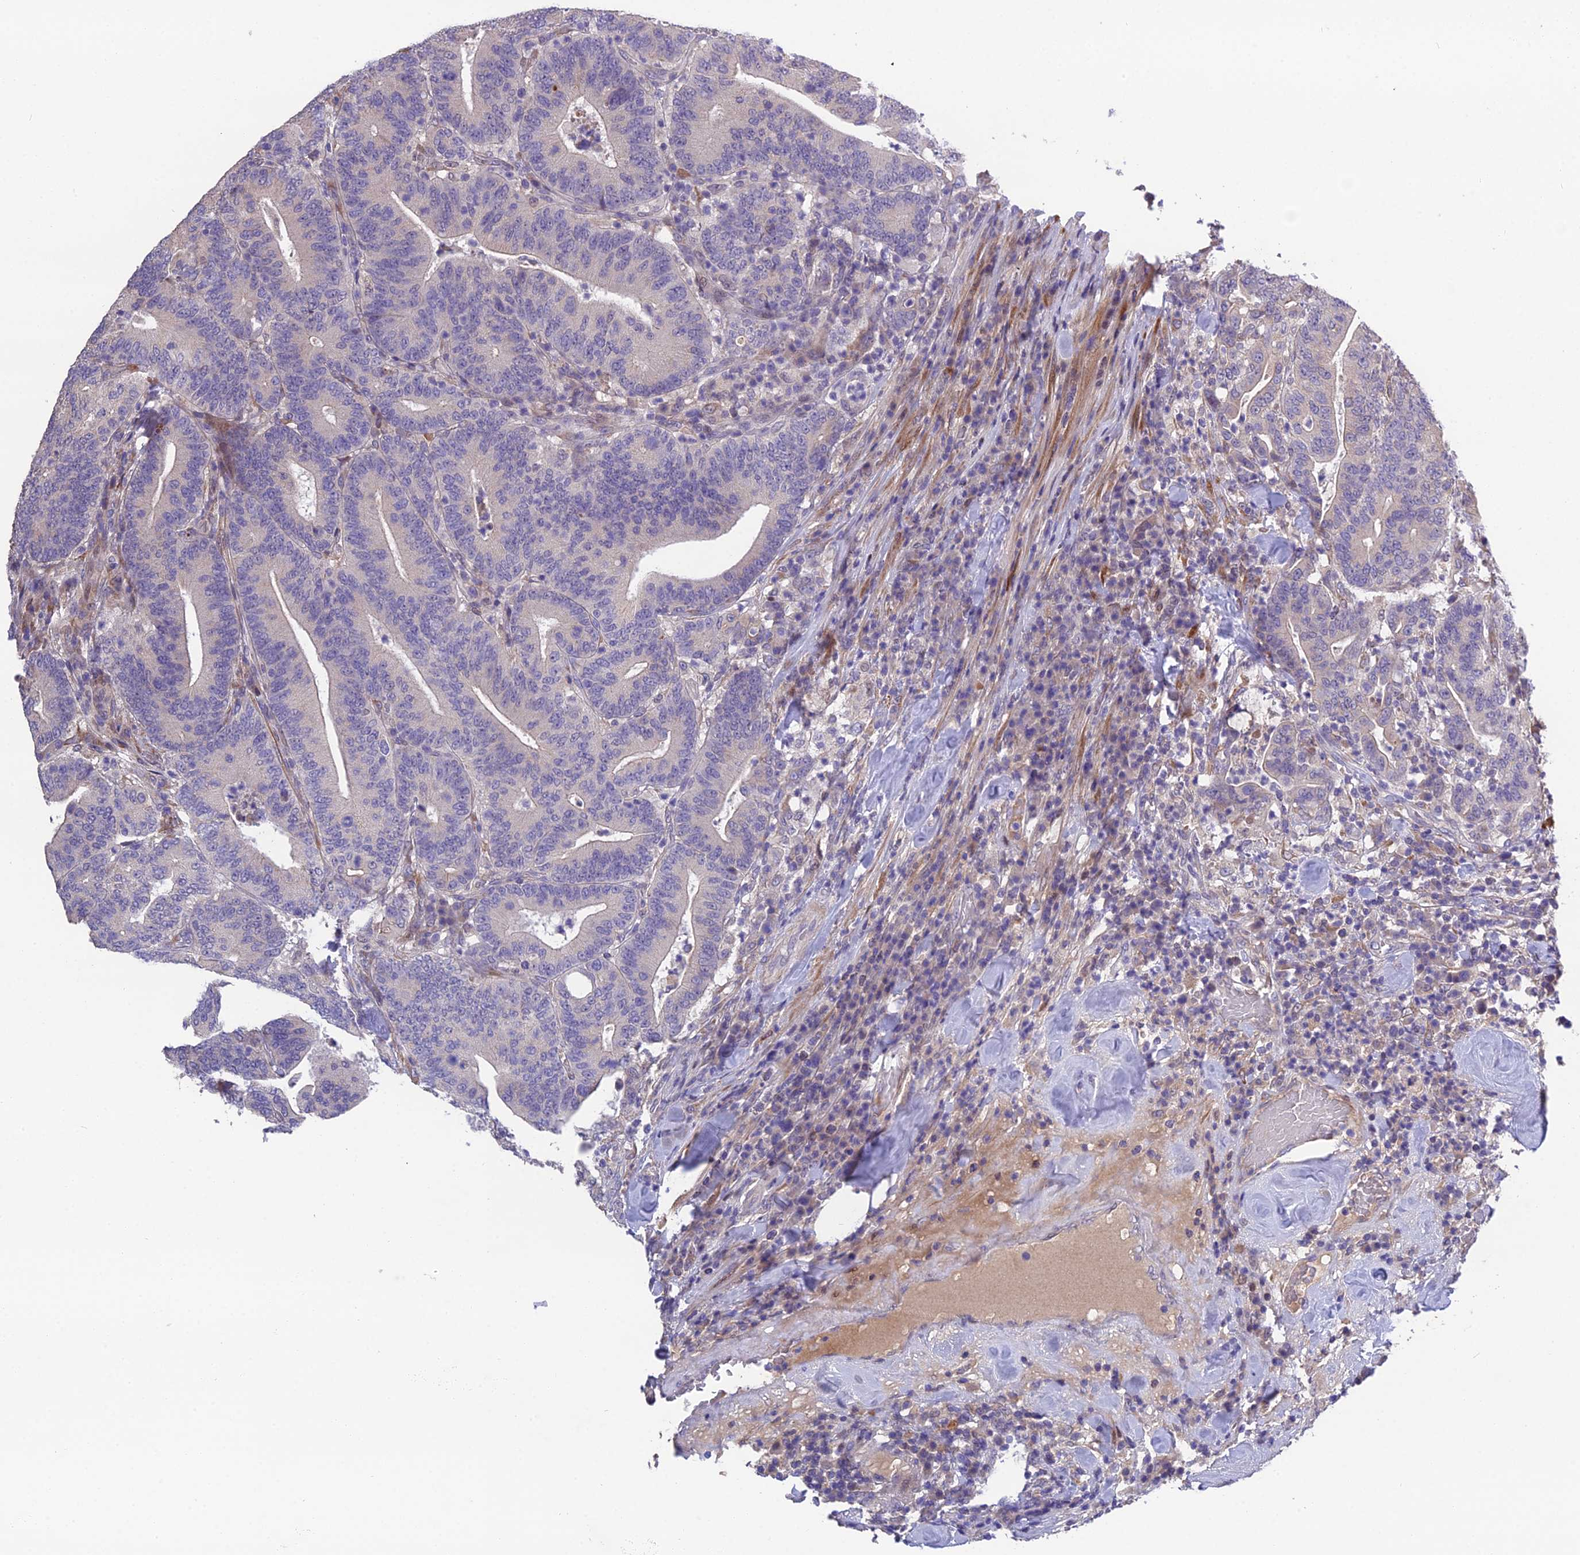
{"staining": {"intensity": "negative", "quantity": "none", "location": "none"}, "tissue": "colorectal cancer", "cell_type": "Tumor cells", "image_type": "cancer", "snomed": [{"axis": "morphology", "description": "Adenocarcinoma, NOS"}, {"axis": "topography", "description": "Colon"}], "caption": "Colorectal adenocarcinoma was stained to show a protein in brown. There is no significant staining in tumor cells.", "gene": "PUS10", "patient": {"sex": "female", "age": 66}}